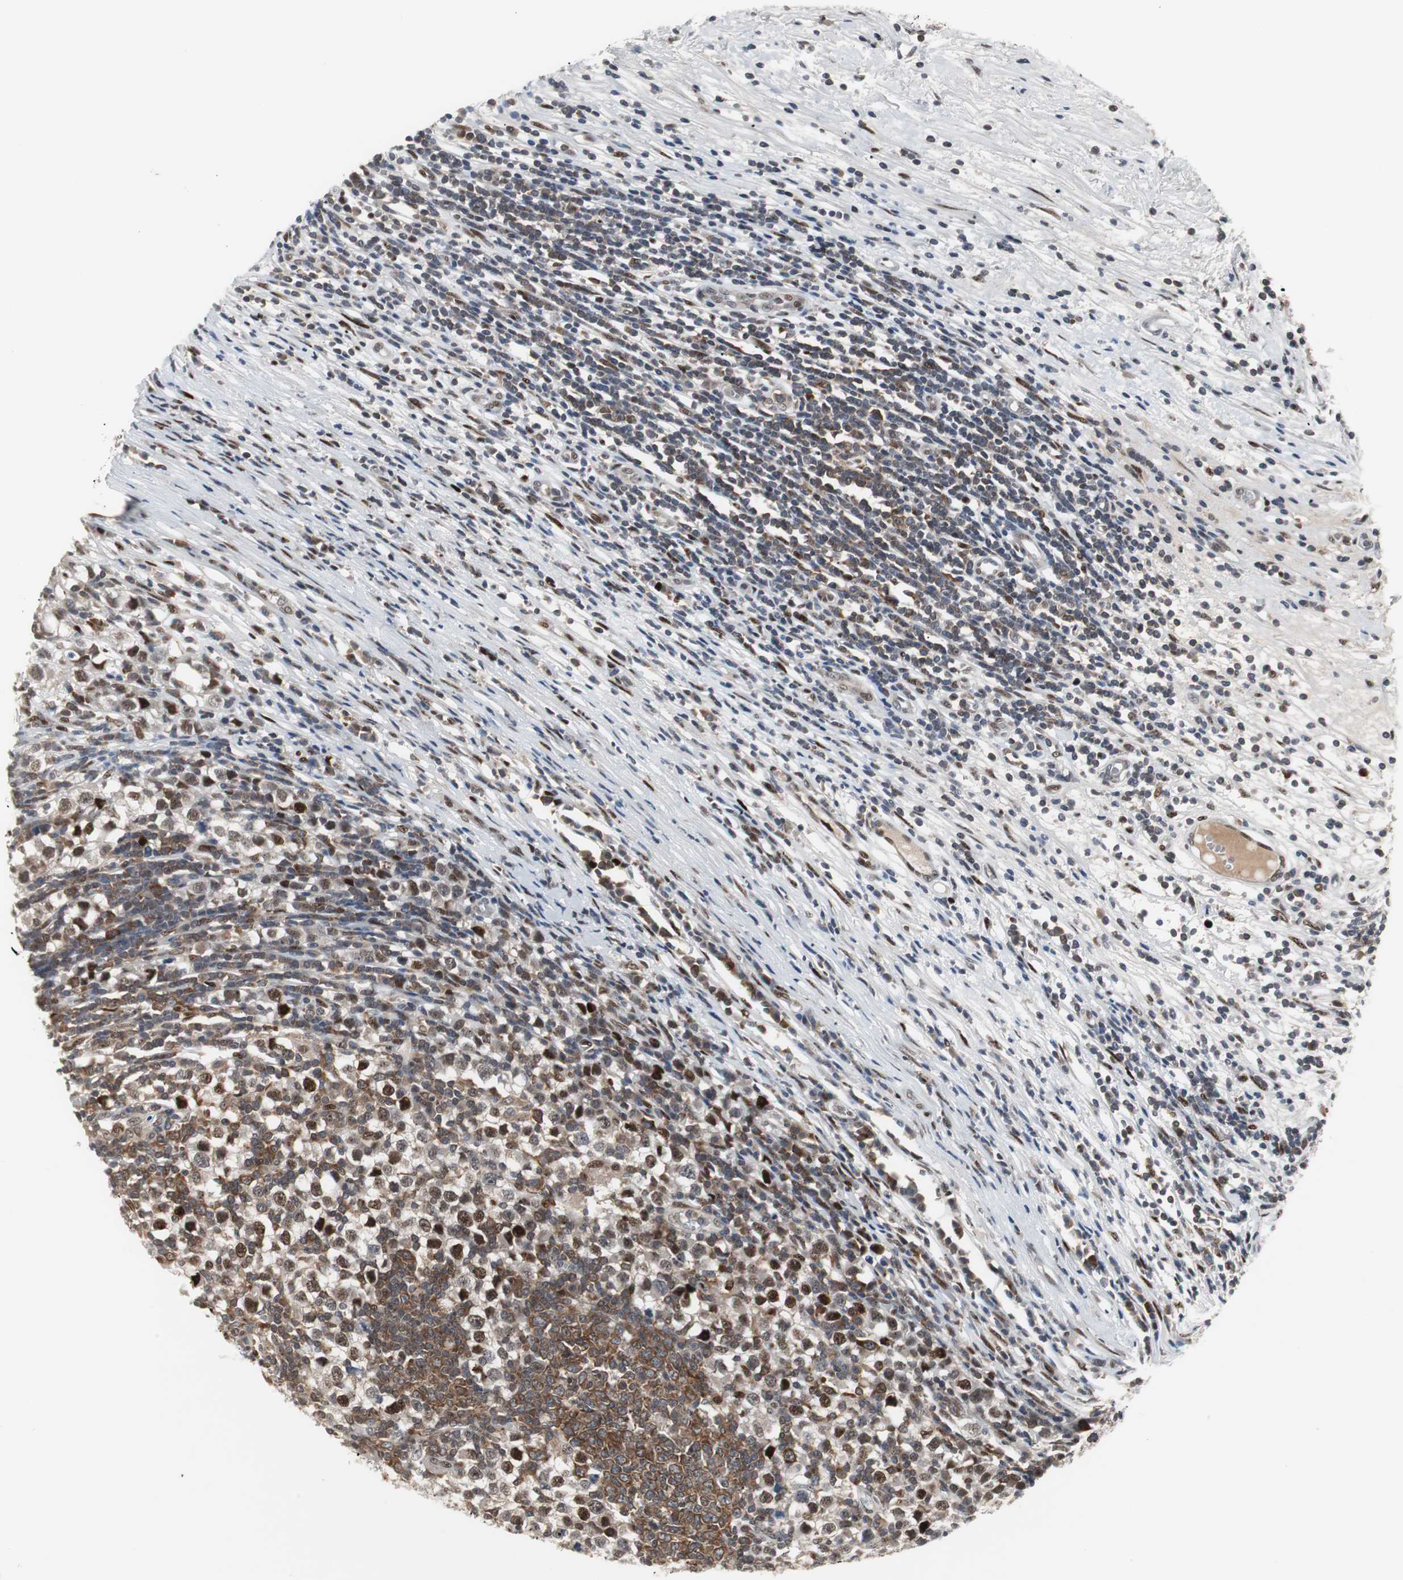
{"staining": {"intensity": "strong", "quantity": "25%-75%", "location": "cytoplasmic/membranous,nuclear"}, "tissue": "testis cancer", "cell_type": "Tumor cells", "image_type": "cancer", "snomed": [{"axis": "morphology", "description": "Seminoma, NOS"}, {"axis": "topography", "description": "Testis"}], "caption": "Testis cancer (seminoma) was stained to show a protein in brown. There is high levels of strong cytoplasmic/membranous and nuclear expression in about 25%-75% of tumor cells. (DAB (3,3'-diaminobenzidine) IHC, brown staining for protein, blue staining for nuclei).", "gene": "GRK2", "patient": {"sex": "male", "age": 65}}